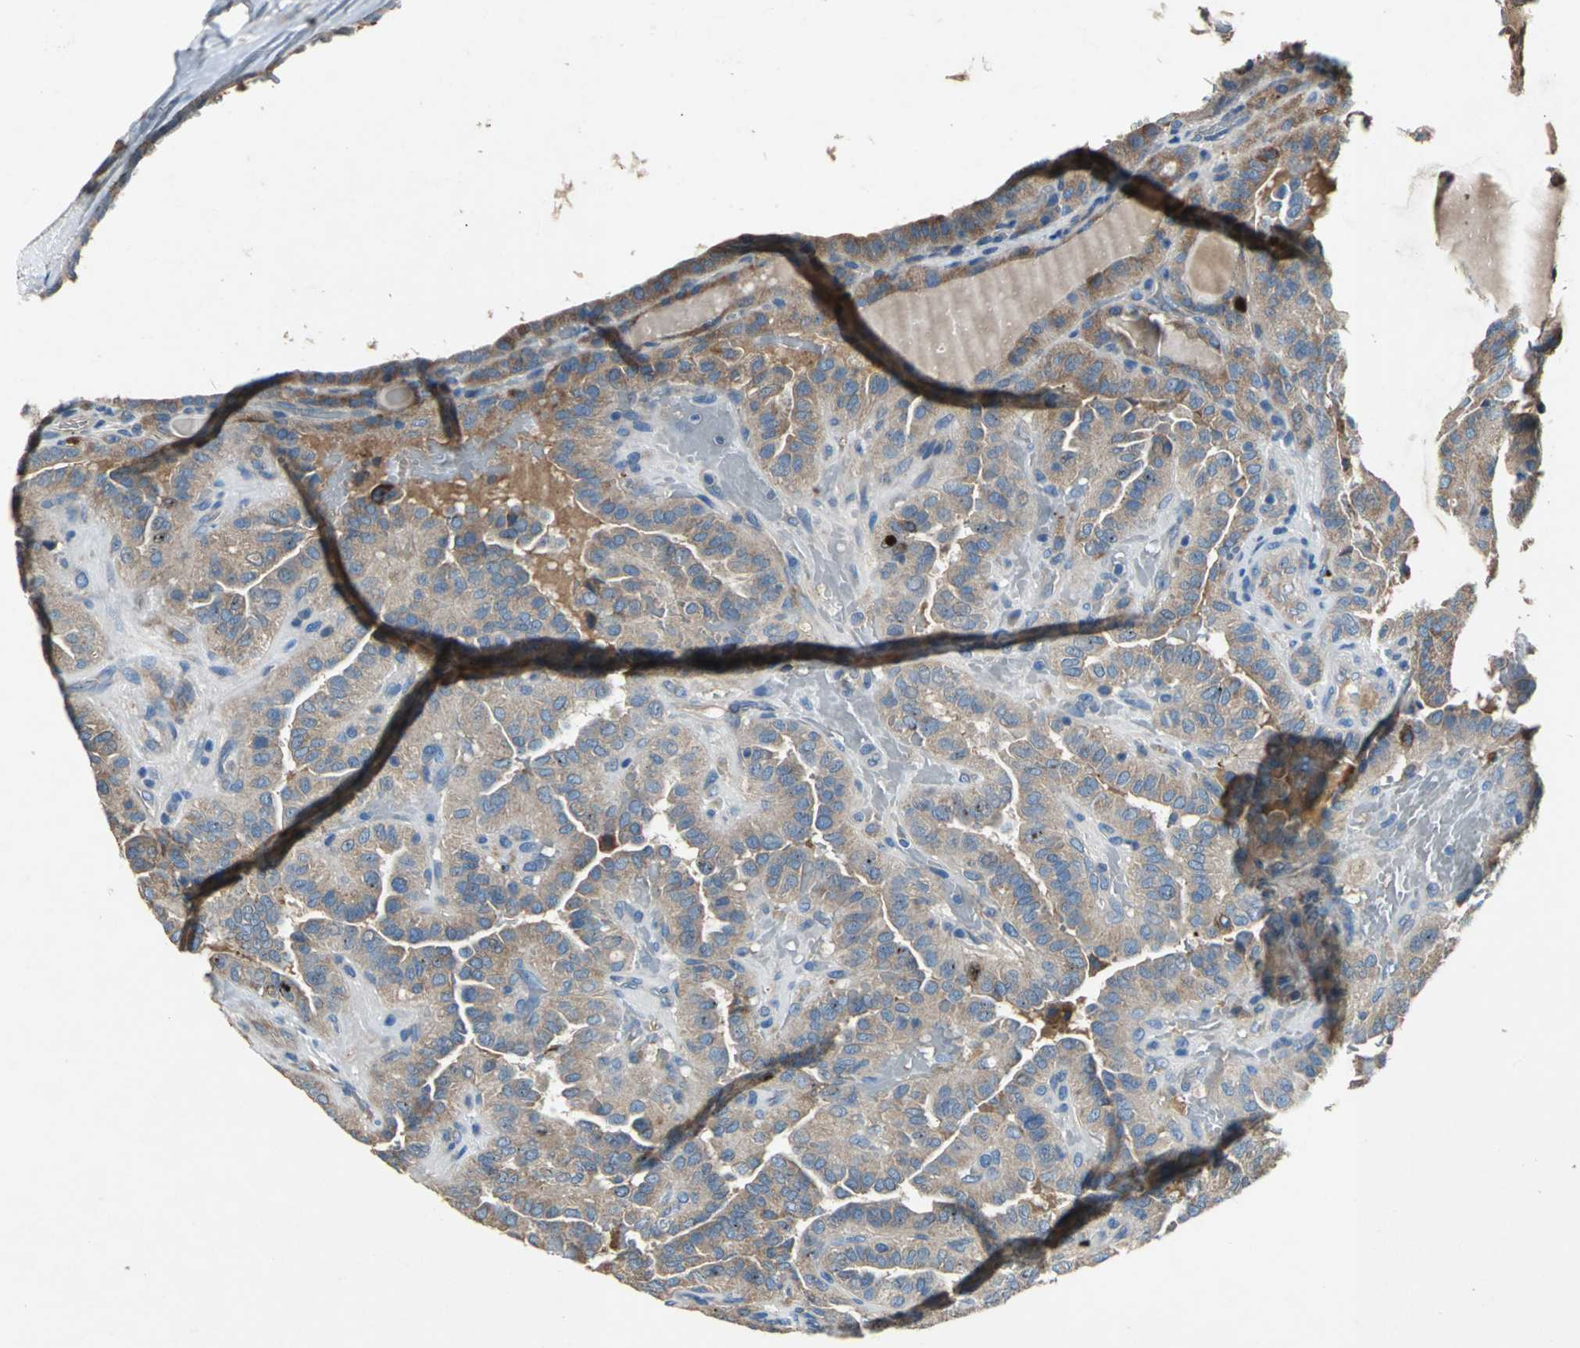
{"staining": {"intensity": "moderate", "quantity": ">75%", "location": "cytoplasmic/membranous"}, "tissue": "thyroid cancer", "cell_type": "Tumor cells", "image_type": "cancer", "snomed": [{"axis": "morphology", "description": "Papillary adenocarcinoma, NOS"}, {"axis": "topography", "description": "Thyroid gland"}], "caption": "Tumor cells exhibit moderate cytoplasmic/membranous expression in about >75% of cells in thyroid cancer (papillary adenocarcinoma).", "gene": "HEPH", "patient": {"sex": "male", "age": 77}}